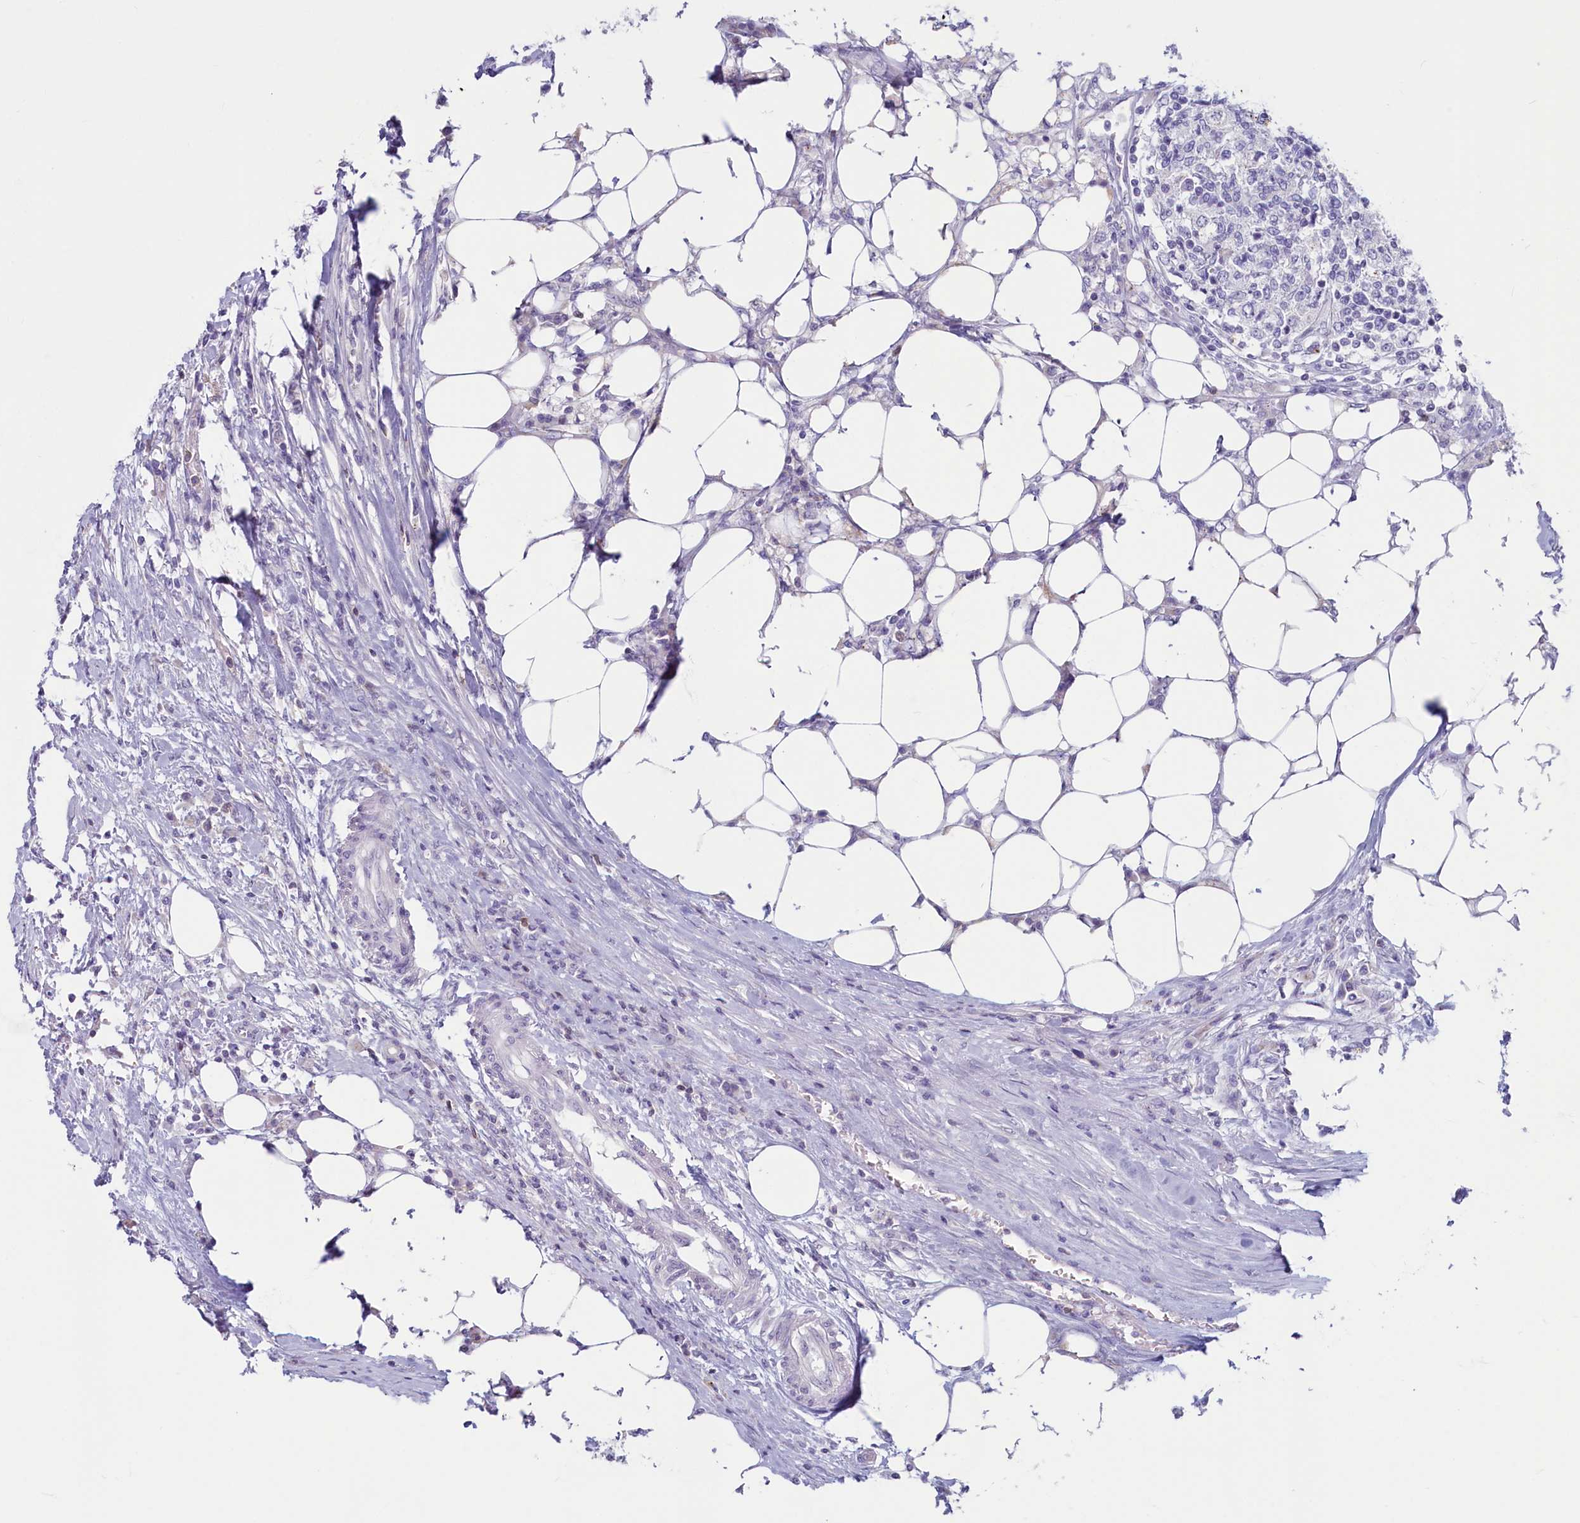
{"staining": {"intensity": "negative", "quantity": "none", "location": "none"}, "tissue": "colorectal cancer", "cell_type": "Tumor cells", "image_type": "cancer", "snomed": [{"axis": "morphology", "description": "Adenocarcinoma, NOS"}, {"axis": "topography", "description": "Colon"}], "caption": "This histopathology image is of colorectal cancer stained with immunohistochemistry to label a protein in brown with the nuclei are counter-stained blue. There is no positivity in tumor cells.", "gene": "LMOD3", "patient": {"sex": "male", "age": 71}}